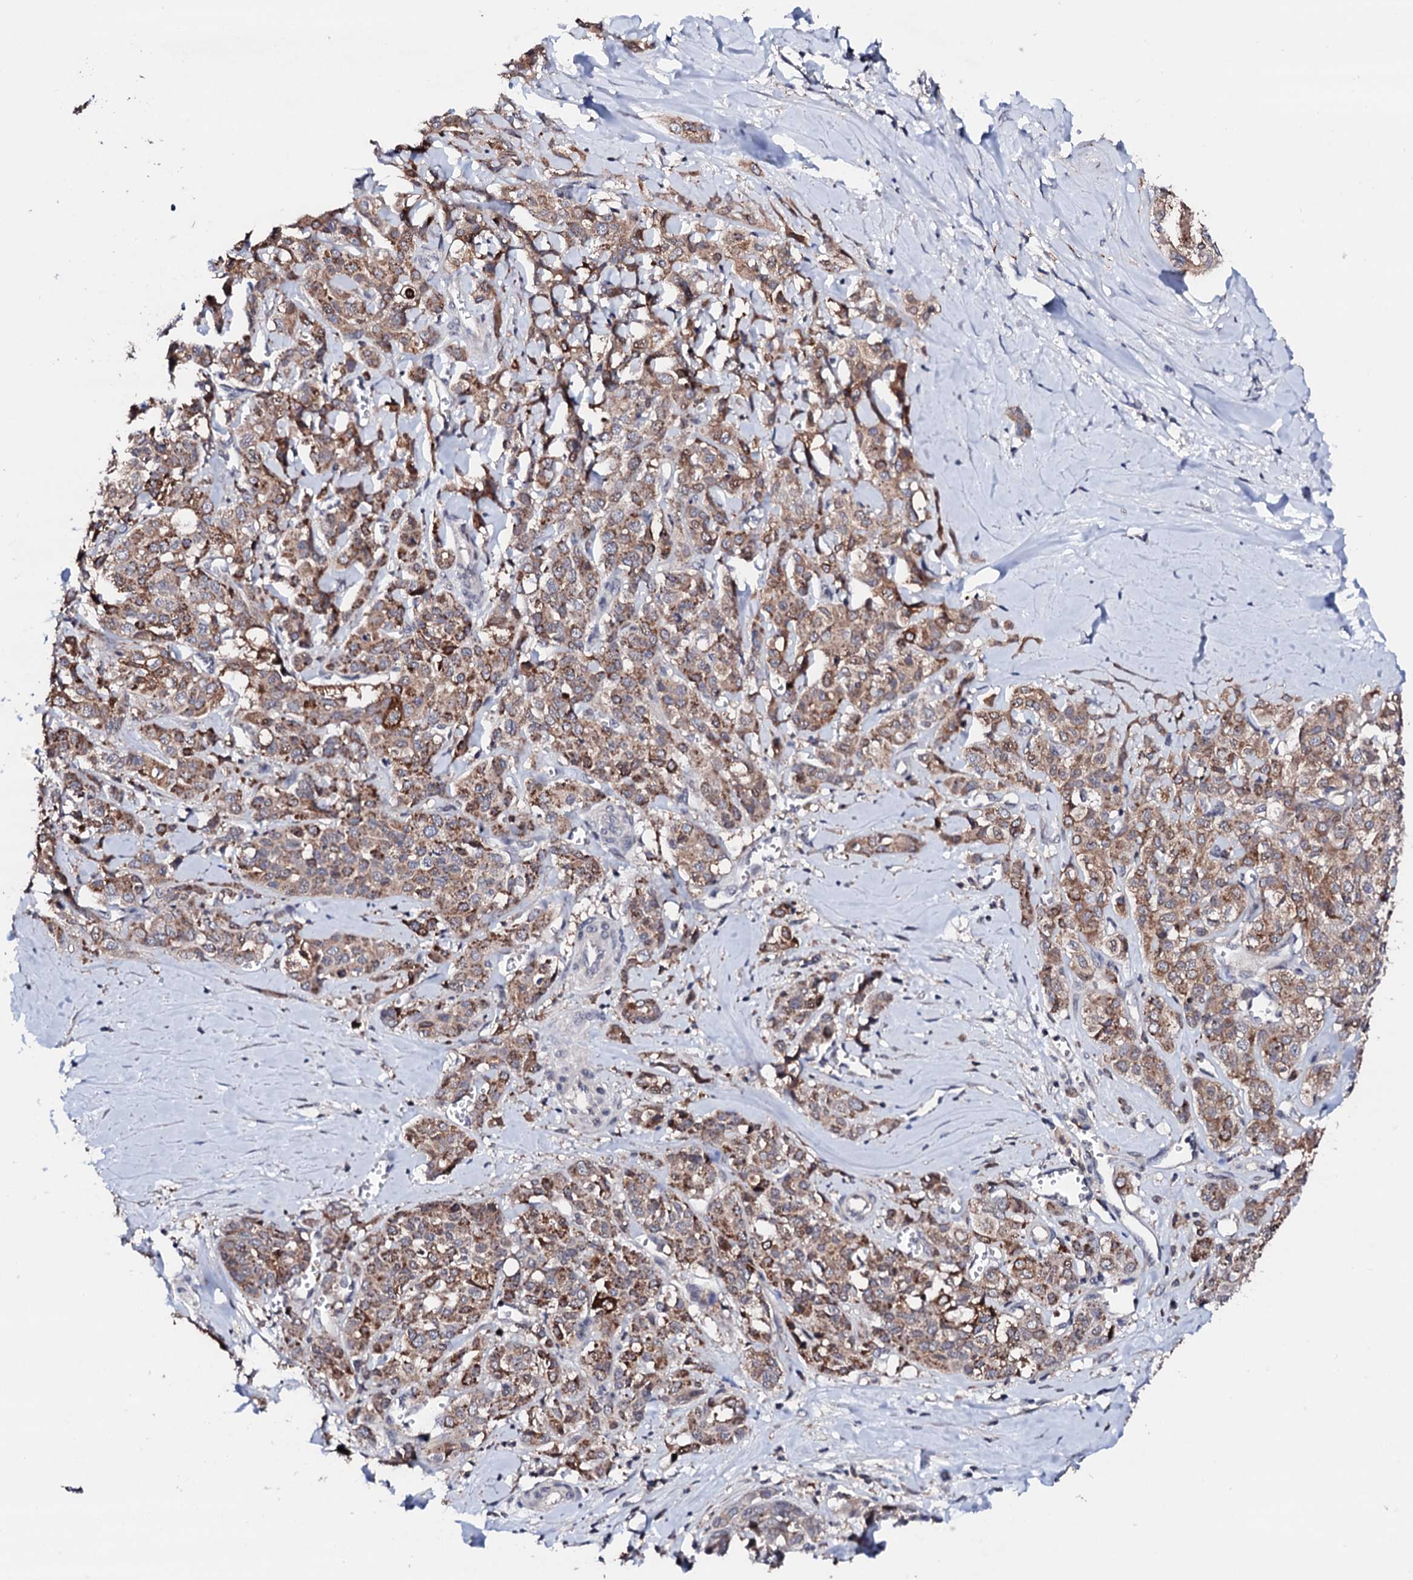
{"staining": {"intensity": "moderate", "quantity": ">75%", "location": "cytoplasmic/membranous"}, "tissue": "liver cancer", "cell_type": "Tumor cells", "image_type": "cancer", "snomed": [{"axis": "morphology", "description": "Cholangiocarcinoma"}, {"axis": "topography", "description": "Liver"}], "caption": "Liver cancer (cholangiocarcinoma) was stained to show a protein in brown. There is medium levels of moderate cytoplasmic/membranous staining in approximately >75% of tumor cells. The protein is shown in brown color, while the nuclei are stained blue.", "gene": "EDC3", "patient": {"sex": "female", "age": 77}}